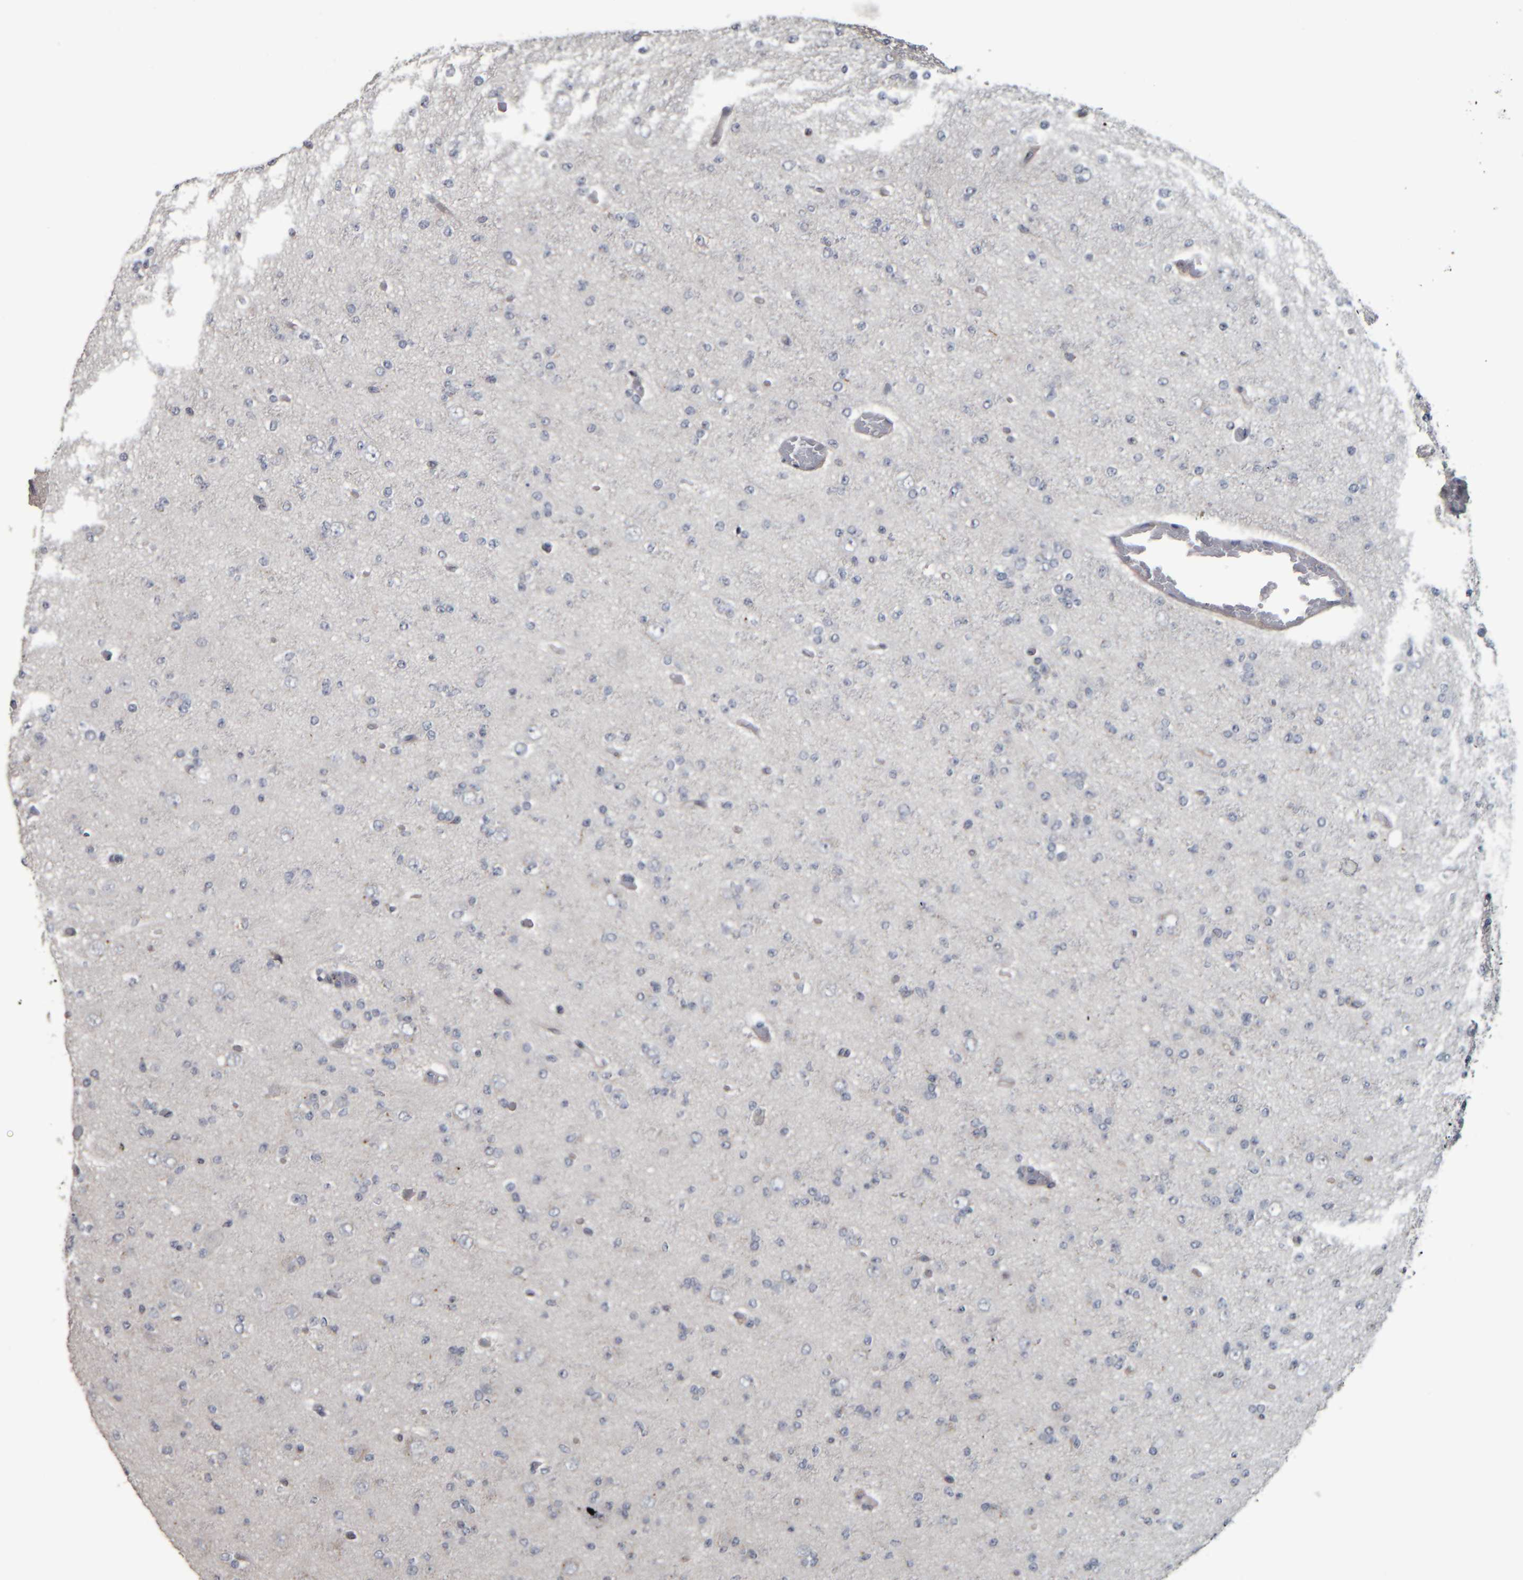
{"staining": {"intensity": "negative", "quantity": "none", "location": "none"}, "tissue": "glioma", "cell_type": "Tumor cells", "image_type": "cancer", "snomed": [{"axis": "morphology", "description": "Glioma, malignant, Low grade"}, {"axis": "topography", "description": "Brain"}], "caption": "A high-resolution photomicrograph shows immunohistochemistry staining of malignant glioma (low-grade), which exhibits no significant positivity in tumor cells.", "gene": "CAVIN4", "patient": {"sex": "female", "age": 22}}